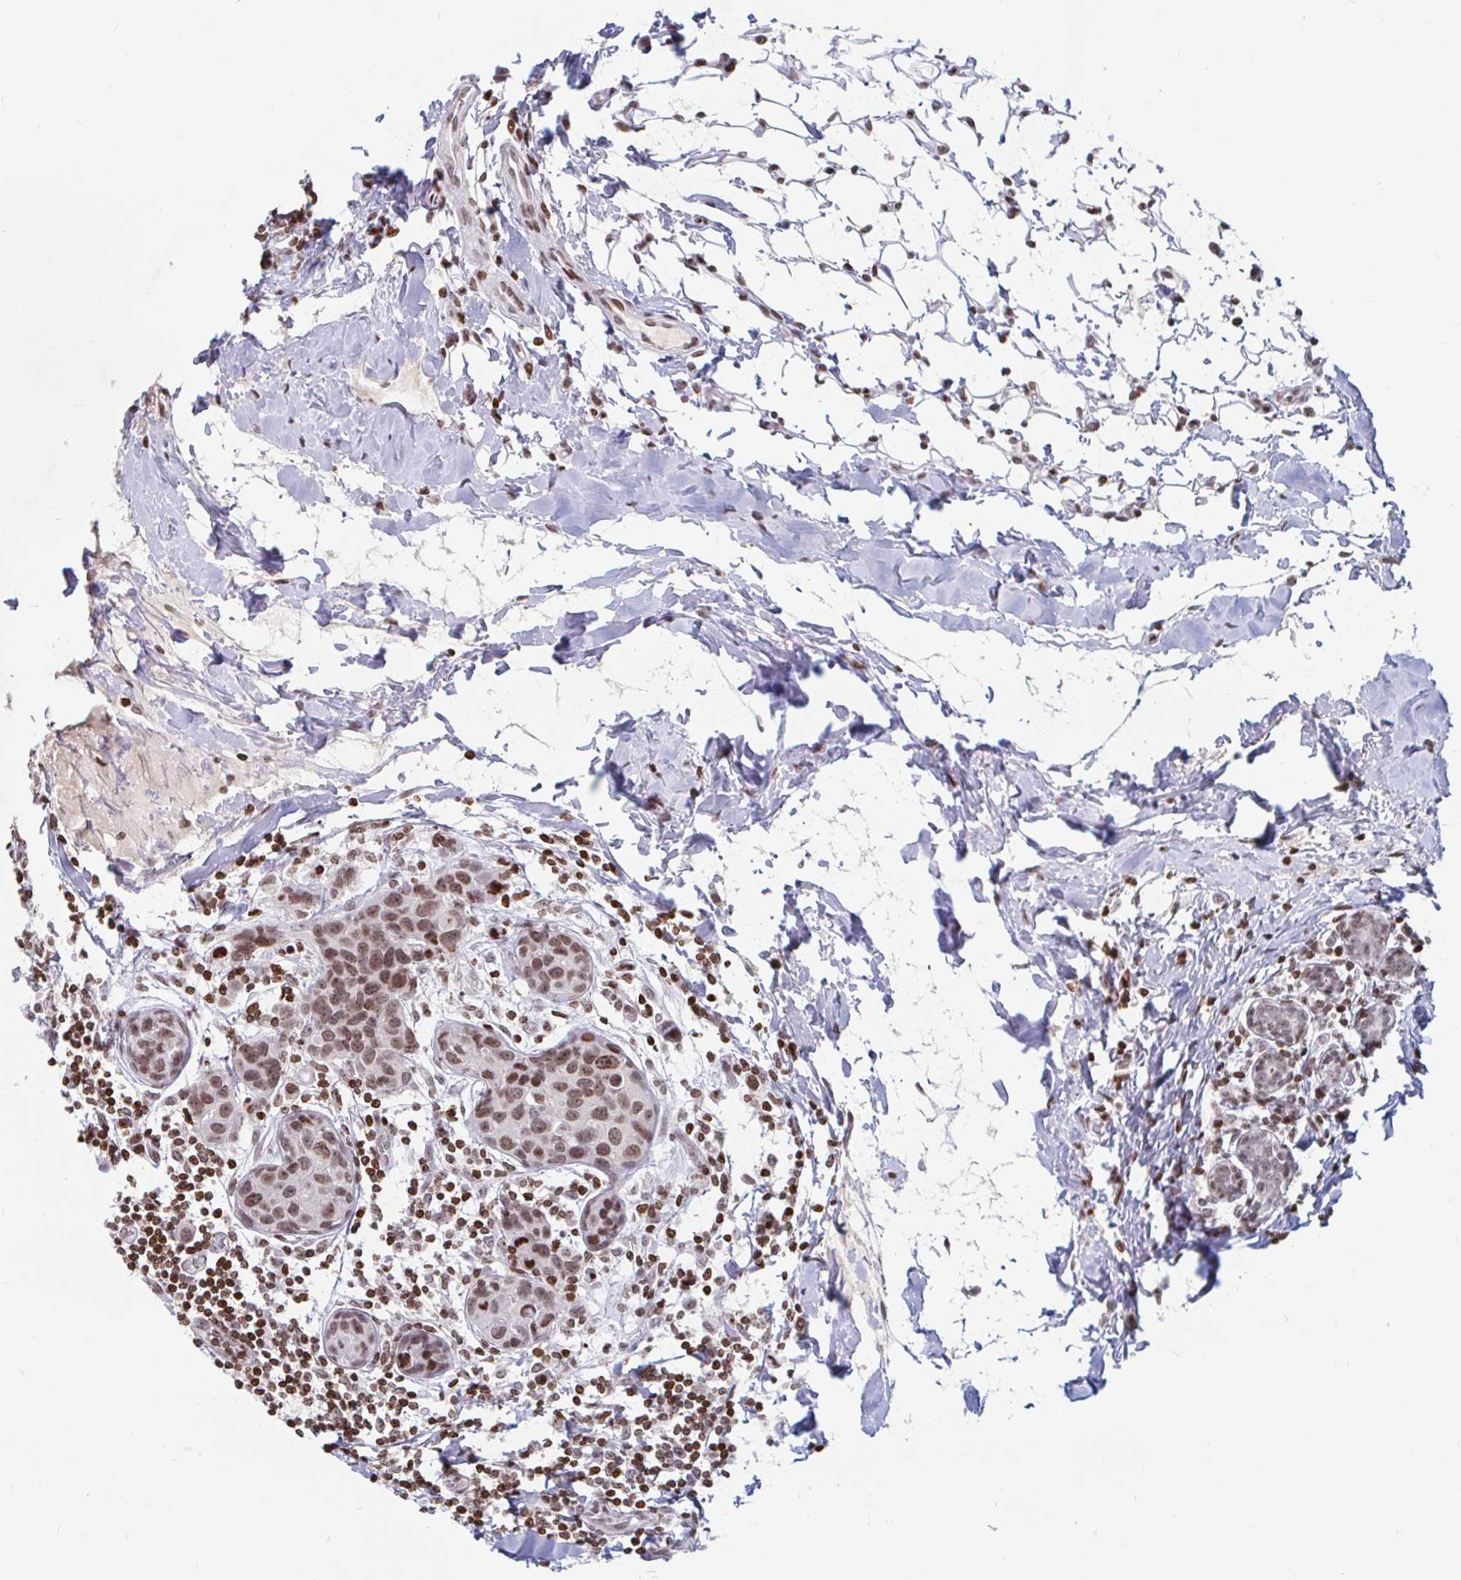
{"staining": {"intensity": "moderate", "quantity": ">75%", "location": "nuclear"}, "tissue": "breast cancer", "cell_type": "Tumor cells", "image_type": "cancer", "snomed": [{"axis": "morphology", "description": "Duct carcinoma"}, {"axis": "topography", "description": "Breast"}], "caption": "This image demonstrates immunohistochemistry staining of breast cancer (invasive ductal carcinoma), with medium moderate nuclear staining in about >75% of tumor cells.", "gene": "HOXC10", "patient": {"sex": "female", "age": 24}}